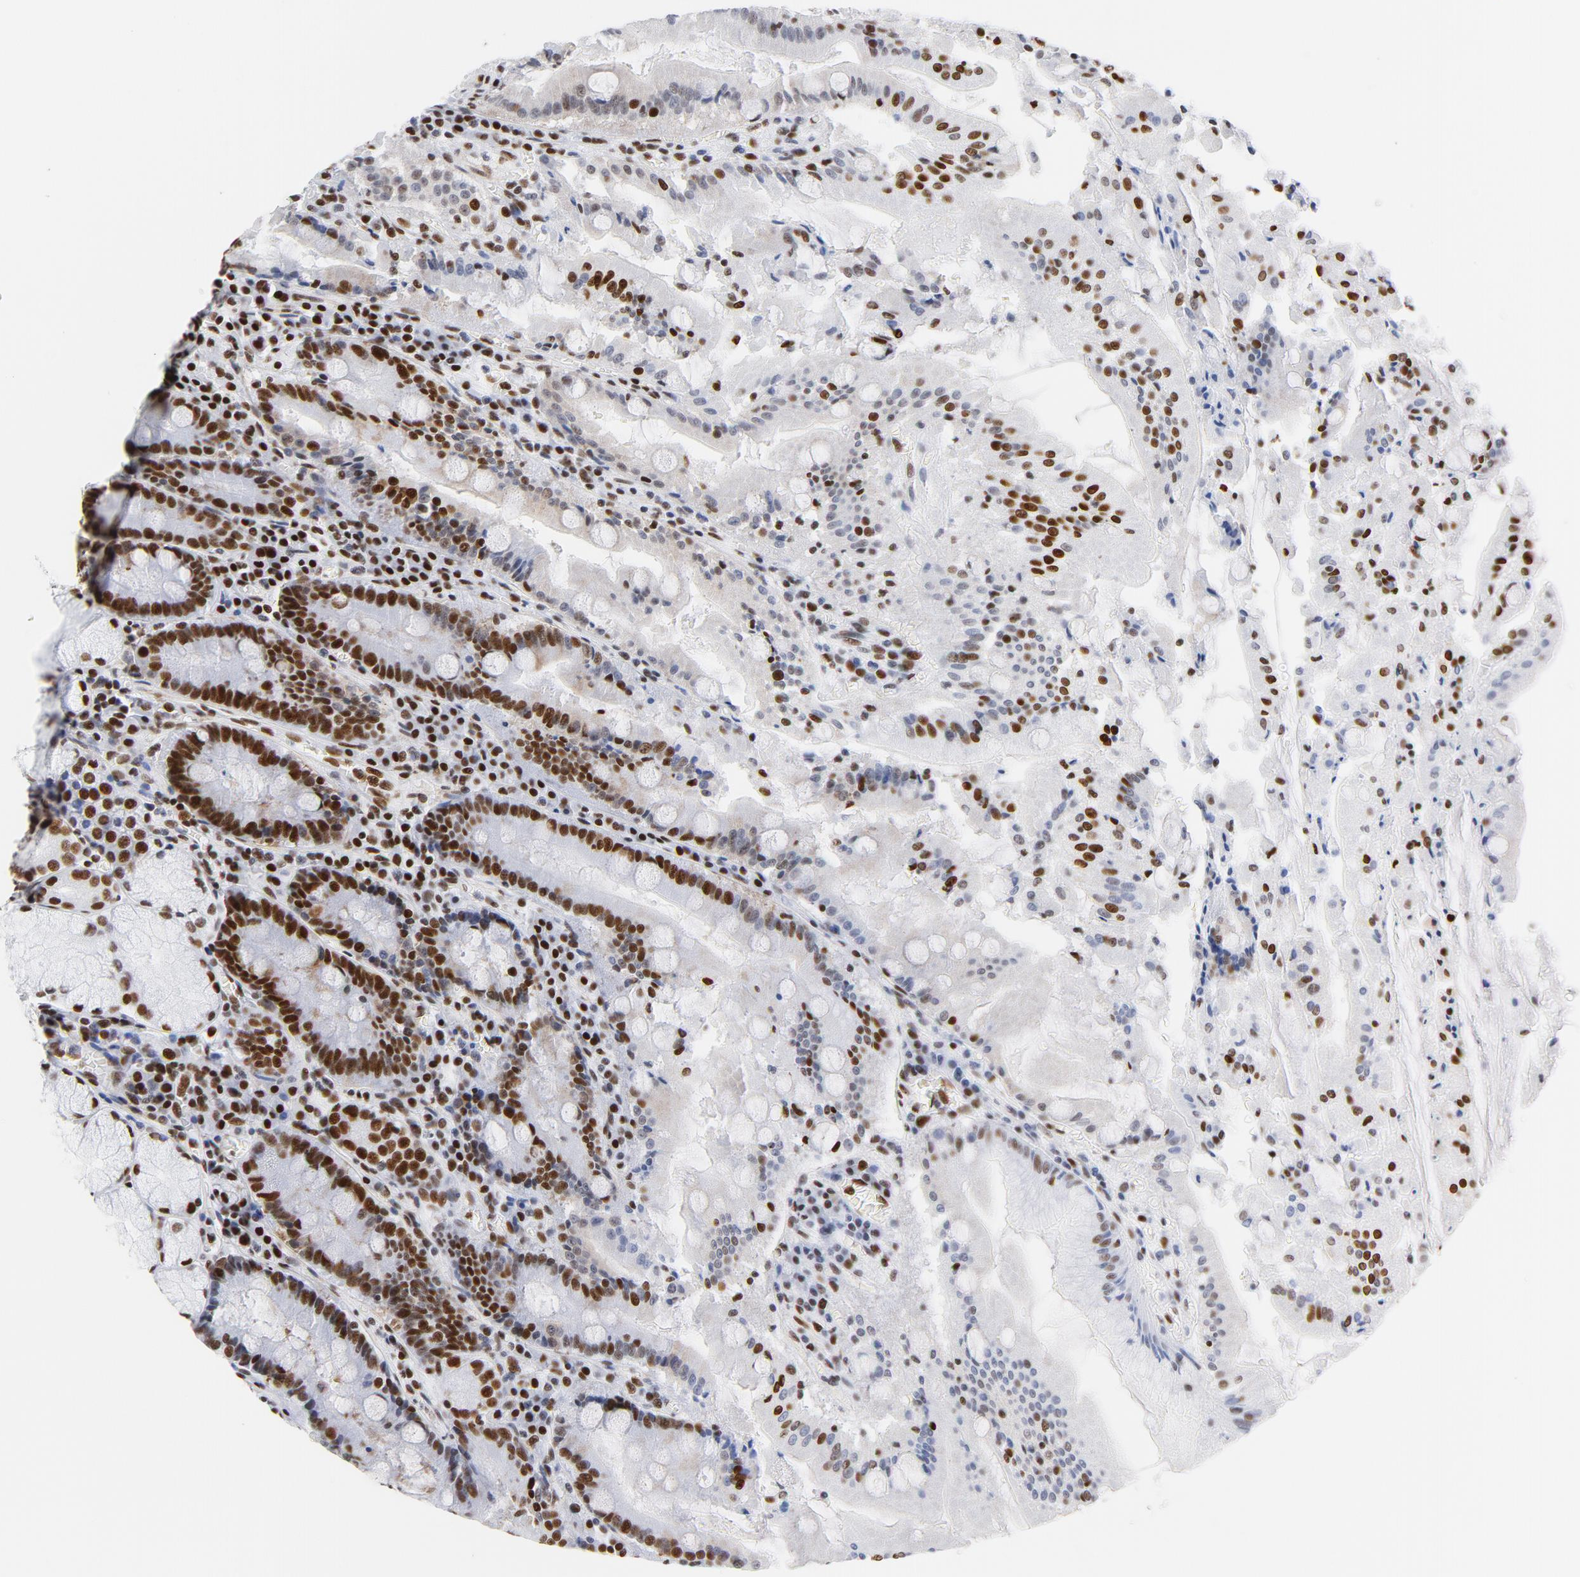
{"staining": {"intensity": "strong", "quantity": ">75%", "location": "nuclear"}, "tissue": "stomach", "cell_type": "Glandular cells", "image_type": "normal", "snomed": [{"axis": "morphology", "description": "Normal tissue, NOS"}, {"axis": "topography", "description": "Stomach, lower"}], "caption": "An immunohistochemistry (IHC) micrograph of benign tissue is shown. Protein staining in brown shows strong nuclear positivity in stomach within glandular cells.", "gene": "XRCC5", "patient": {"sex": "male", "age": 56}}